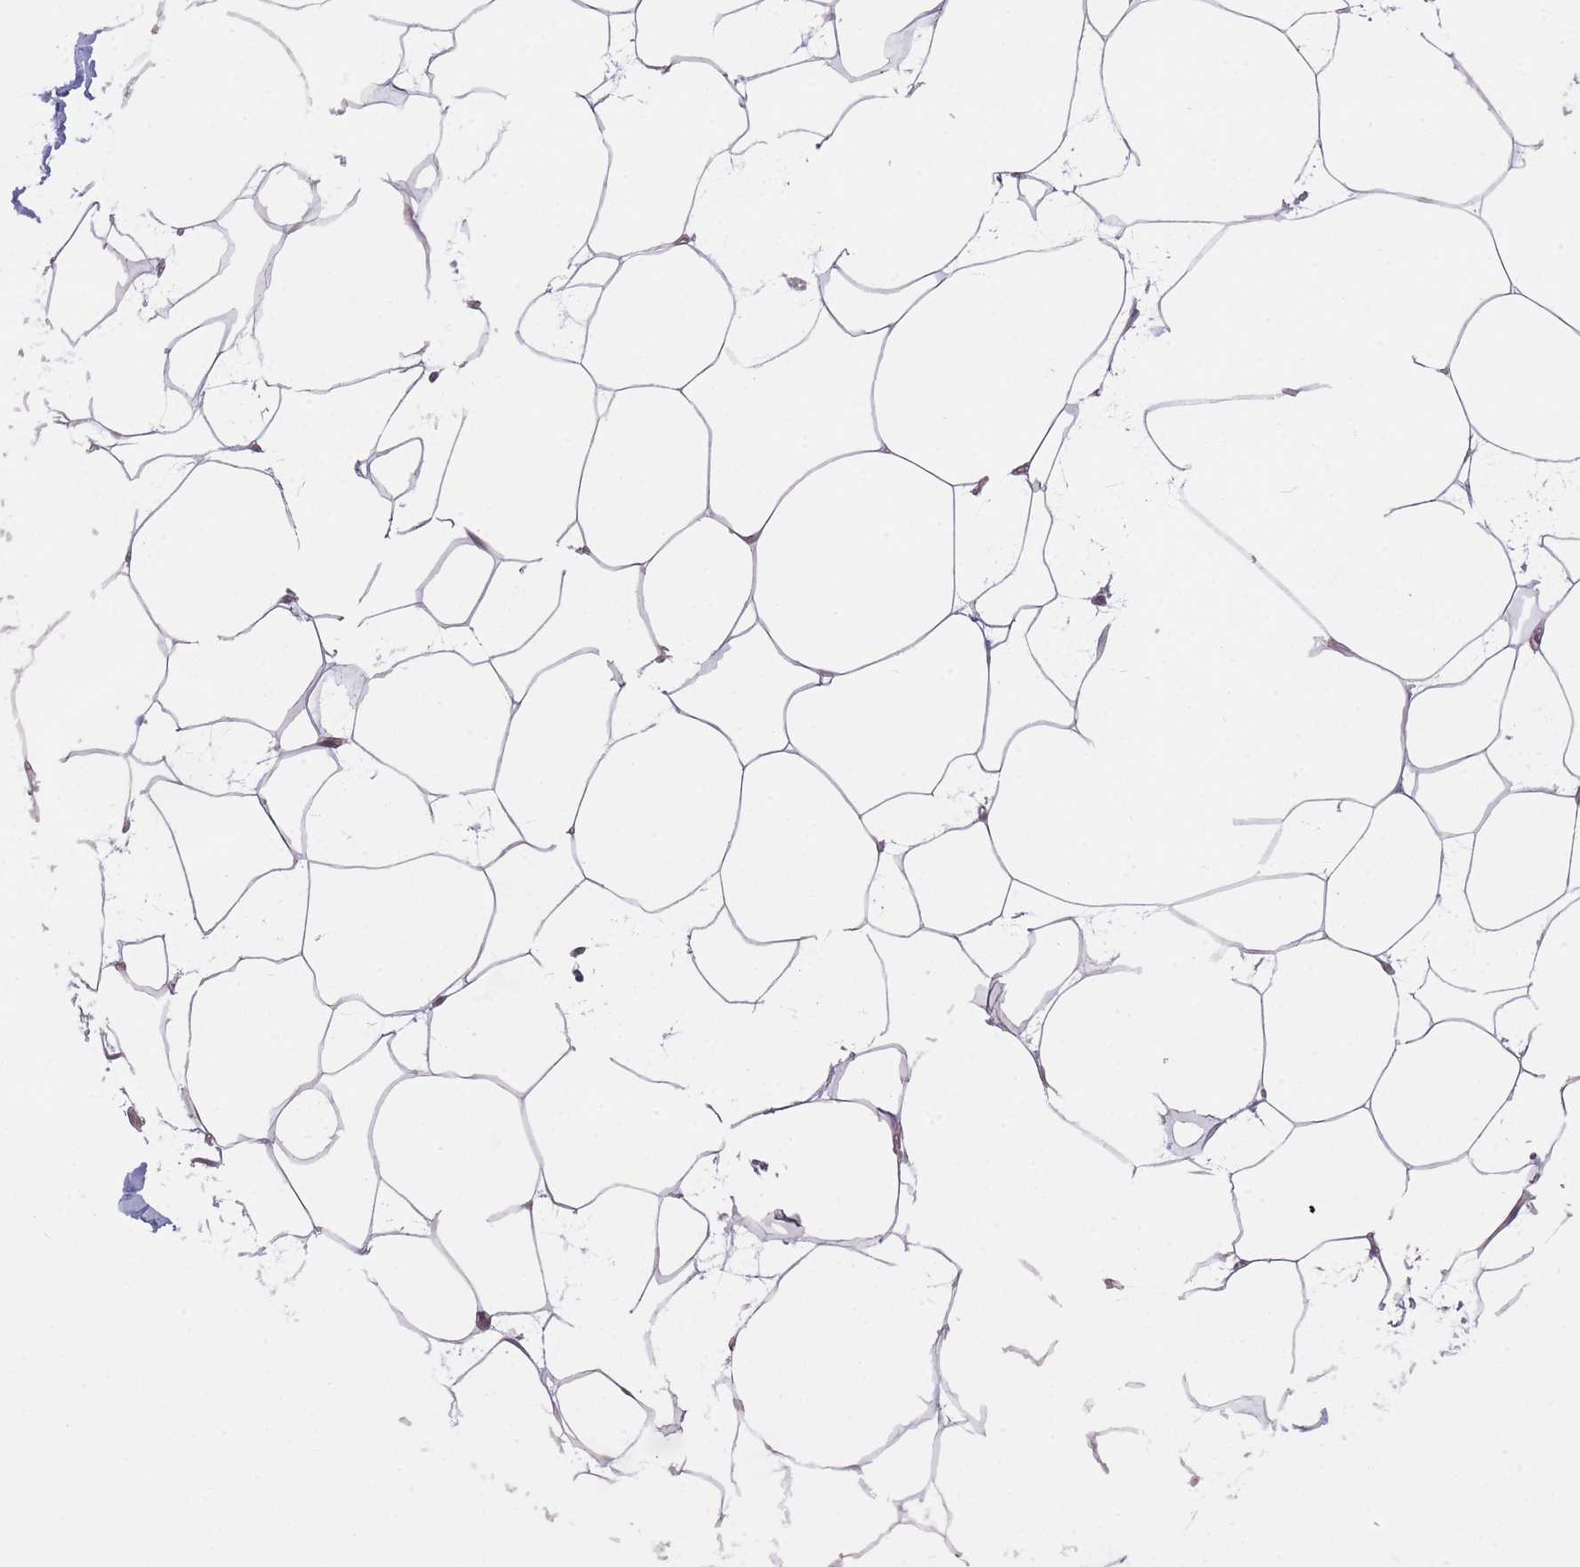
{"staining": {"intensity": "weak", "quantity": ">75%", "location": "cytoplasmic/membranous"}, "tissue": "adipose tissue", "cell_type": "Adipocytes", "image_type": "normal", "snomed": [{"axis": "morphology", "description": "Normal tissue, NOS"}, {"axis": "topography", "description": "Adipose tissue"}], "caption": "Normal adipose tissue shows weak cytoplasmic/membranous staining in about >75% of adipocytes (Stains: DAB in brown, nuclei in blue, Microscopy: brightfield microscopy at high magnification)..", "gene": "SLC7A6", "patient": {"sex": "female", "age": 37}}